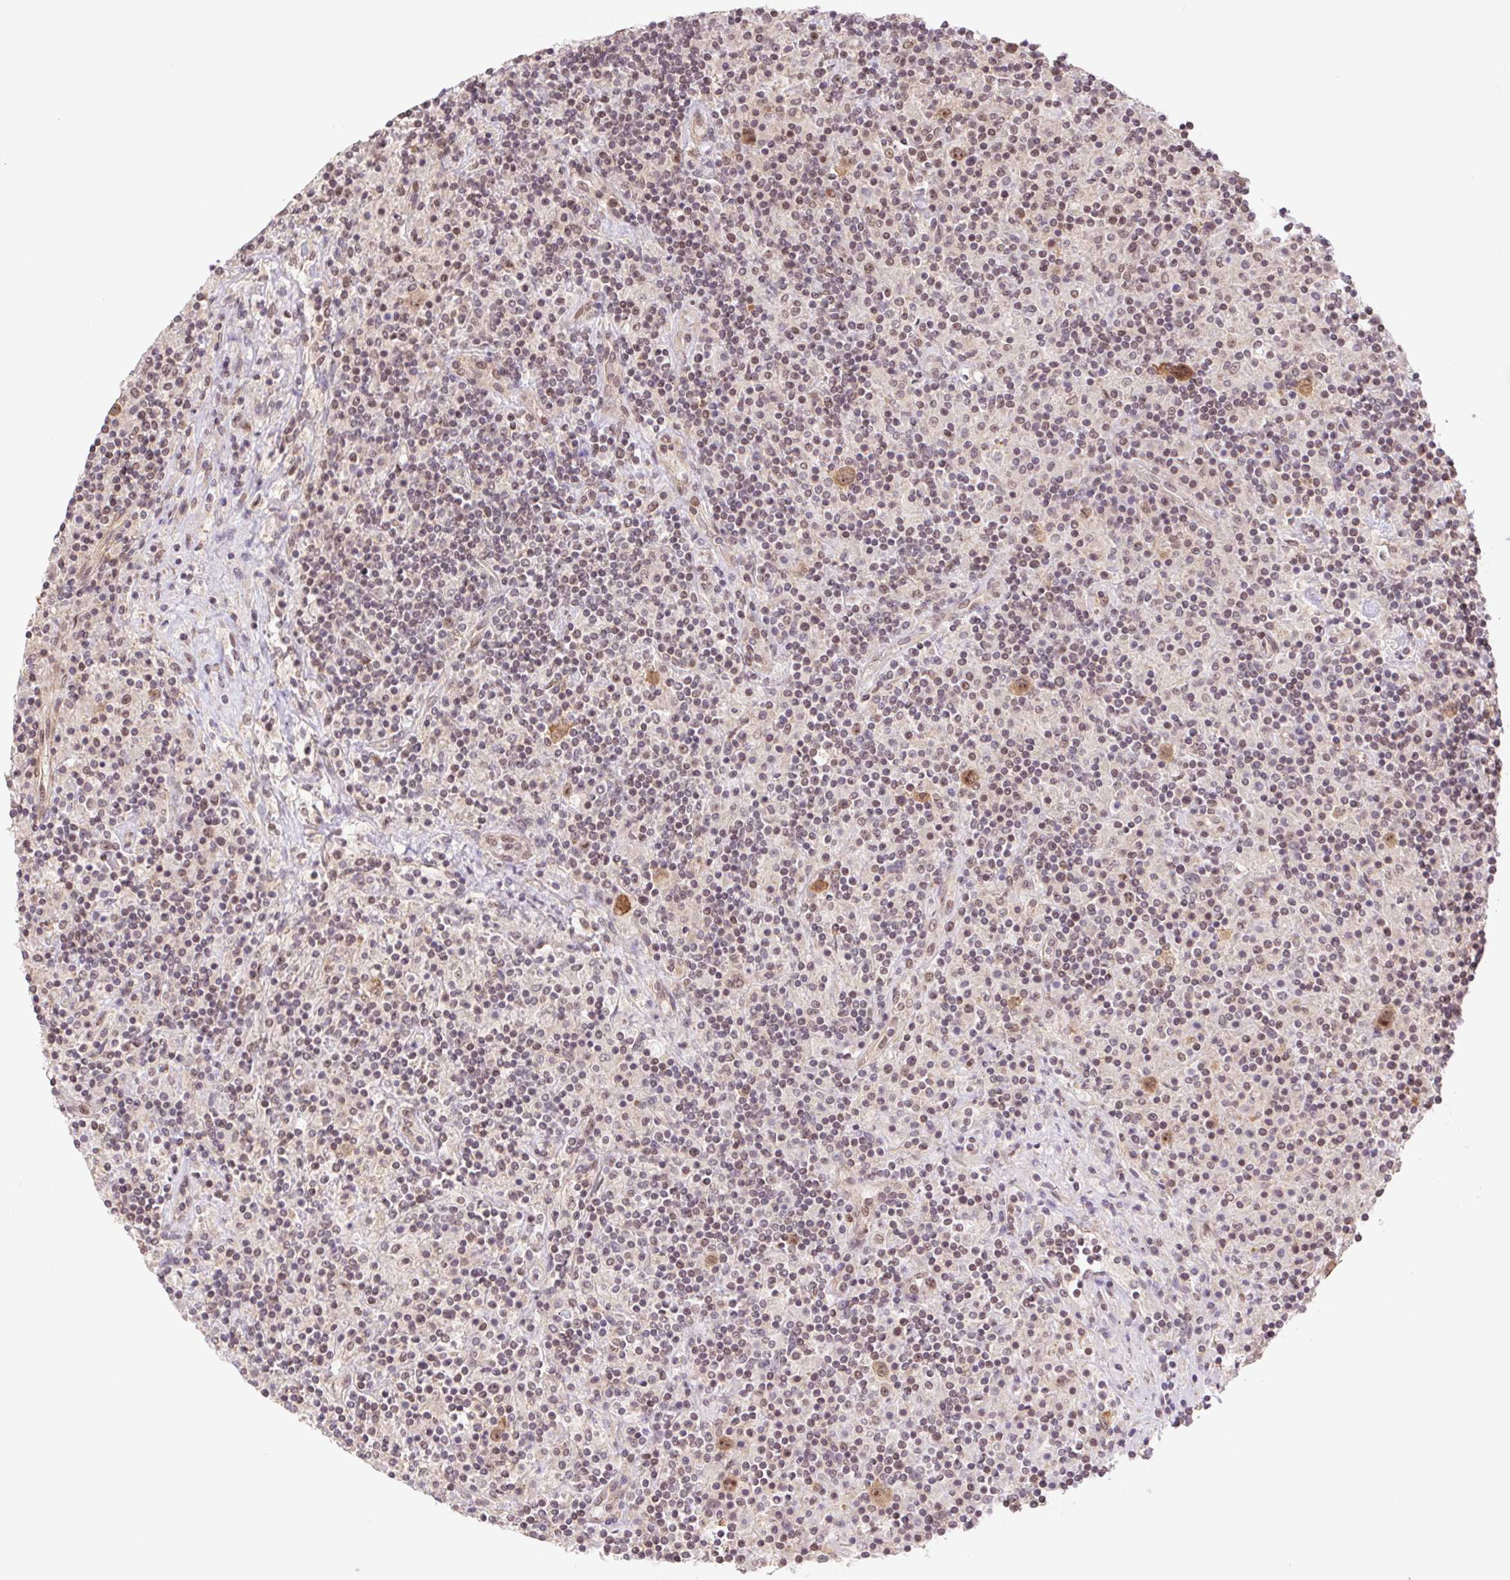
{"staining": {"intensity": "moderate", "quantity": ">75%", "location": "cytoplasmic/membranous,nuclear"}, "tissue": "lymphoma", "cell_type": "Tumor cells", "image_type": "cancer", "snomed": [{"axis": "morphology", "description": "Hodgkin's disease, NOS"}, {"axis": "topography", "description": "Lymph node"}], "caption": "High-power microscopy captured an IHC micrograph of Hodgkin's disease, revealing moderate cytoplasmic/membranous and nuclear positivity in about >75% of tumor cells.", "gene": "CWC25", "patient": {"sex": "male", "age": 70}}